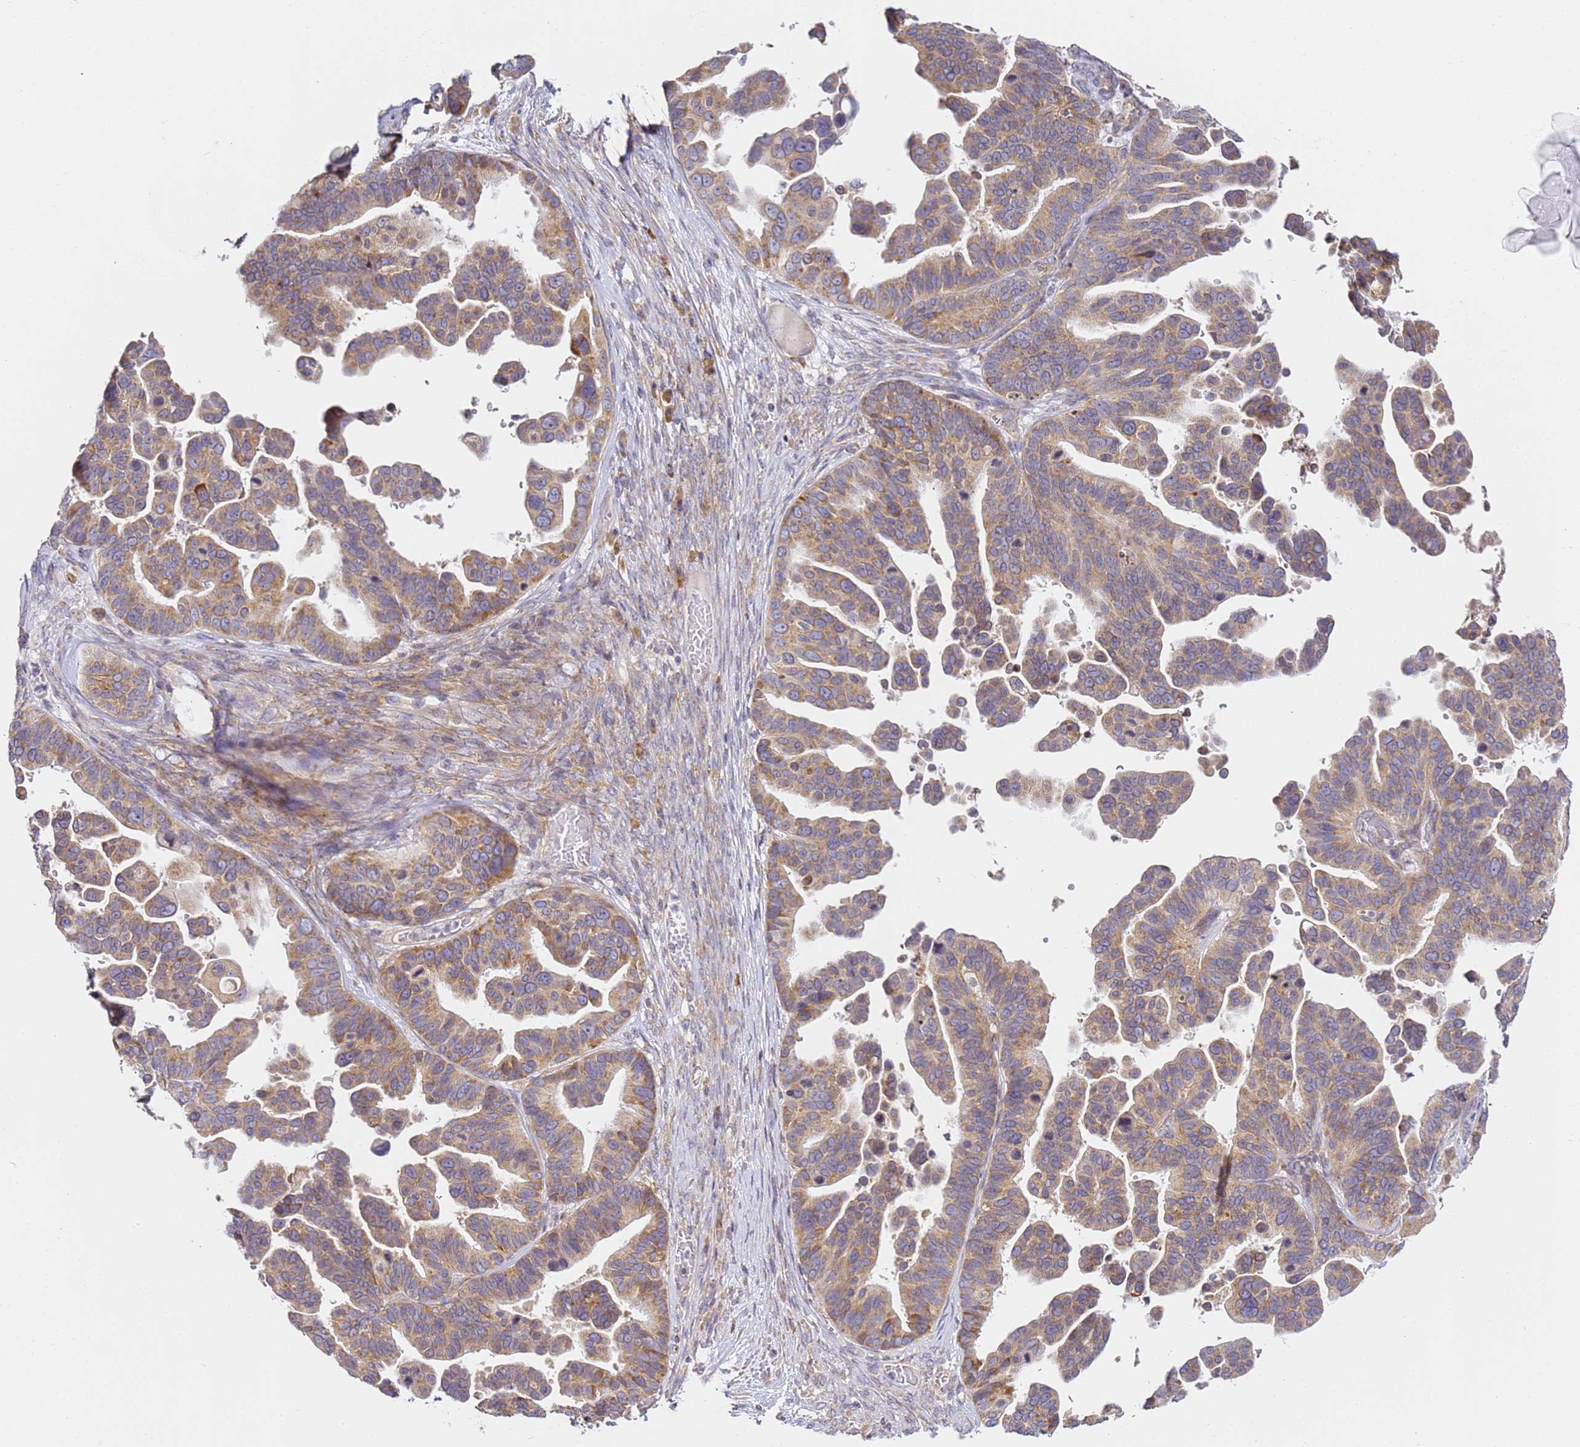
{"staining": {"intensity": "moderate", "quantity": ">75%", "location": "cytoplasmic/membranous"}, "tissue": "ovarian cancer", "cell_type": "Tumor cells", "image_type": "cancer", "snomed": [{"axis": "morphology", "description": "Cystadenocarcinoma, serous, NOS"}, {"axis": "topography", "description": "Ovary"}], "caption": "Ovarian cancer stained with IHC demonstrates moderate cytoplasmic/membranous expression in approximately >75% of tumor cells.", "gene": "RPL13A", "patient": {"sex": "female", "age": 56}}